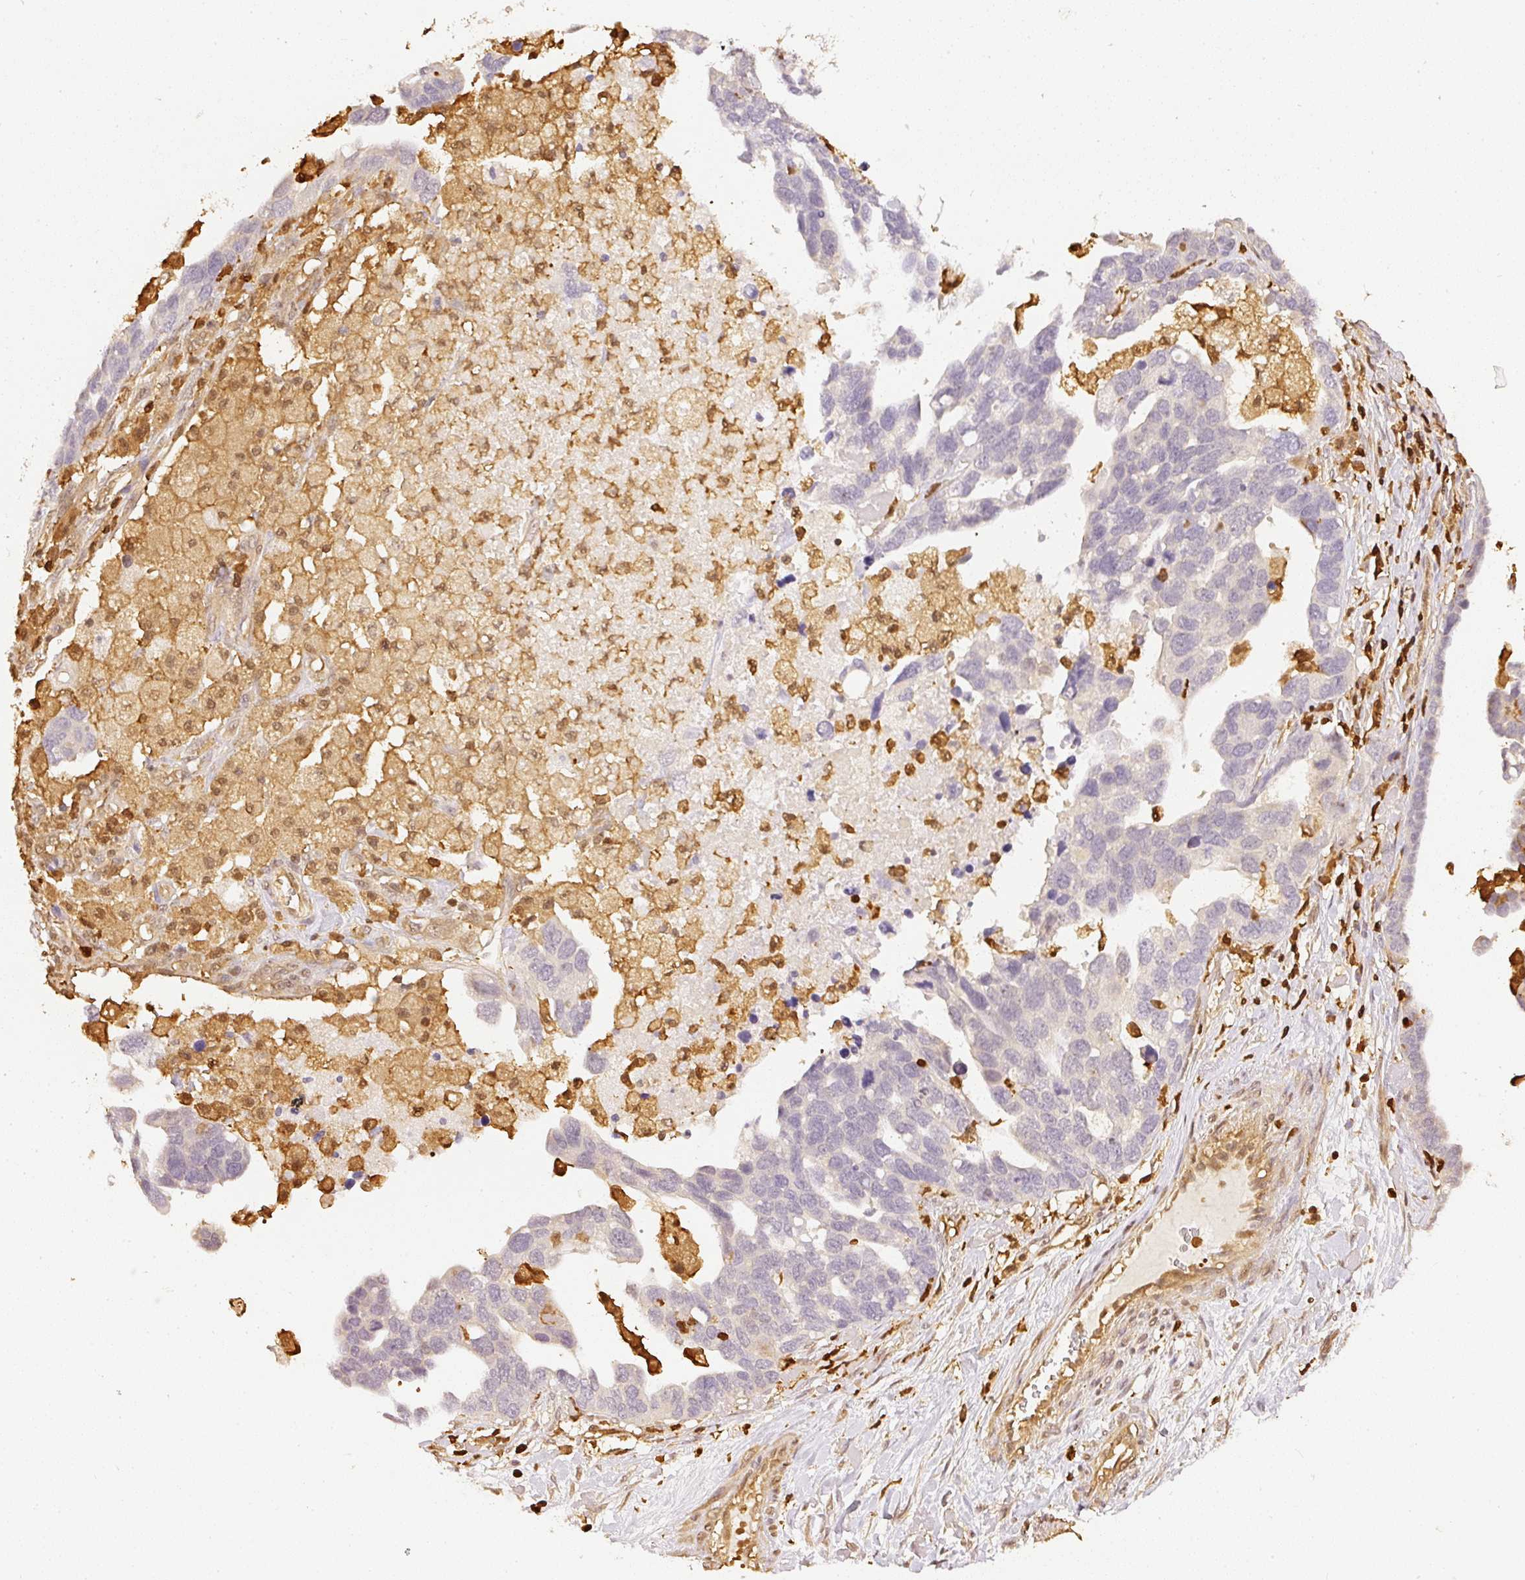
{"staining": {"intensity": "negative", "quantity": "none", "location": "none"}, "tissue": "ovarian cancer", "cell_type": "Tumor cells", "image_type": "cancer", "snomed": [{"axis": "morphology", "description": "Cystadenocarcinoma, serous, NOS"}, {"axis": "topography", "description": "Ovary"}], "caption": "An image of serous cystadenocarcinoma (ovarian) stained for a protein demonstrates no brown staining in tumor cells.", "gene": "PFN1", "patient": {"sex": "female", "age": 54}}